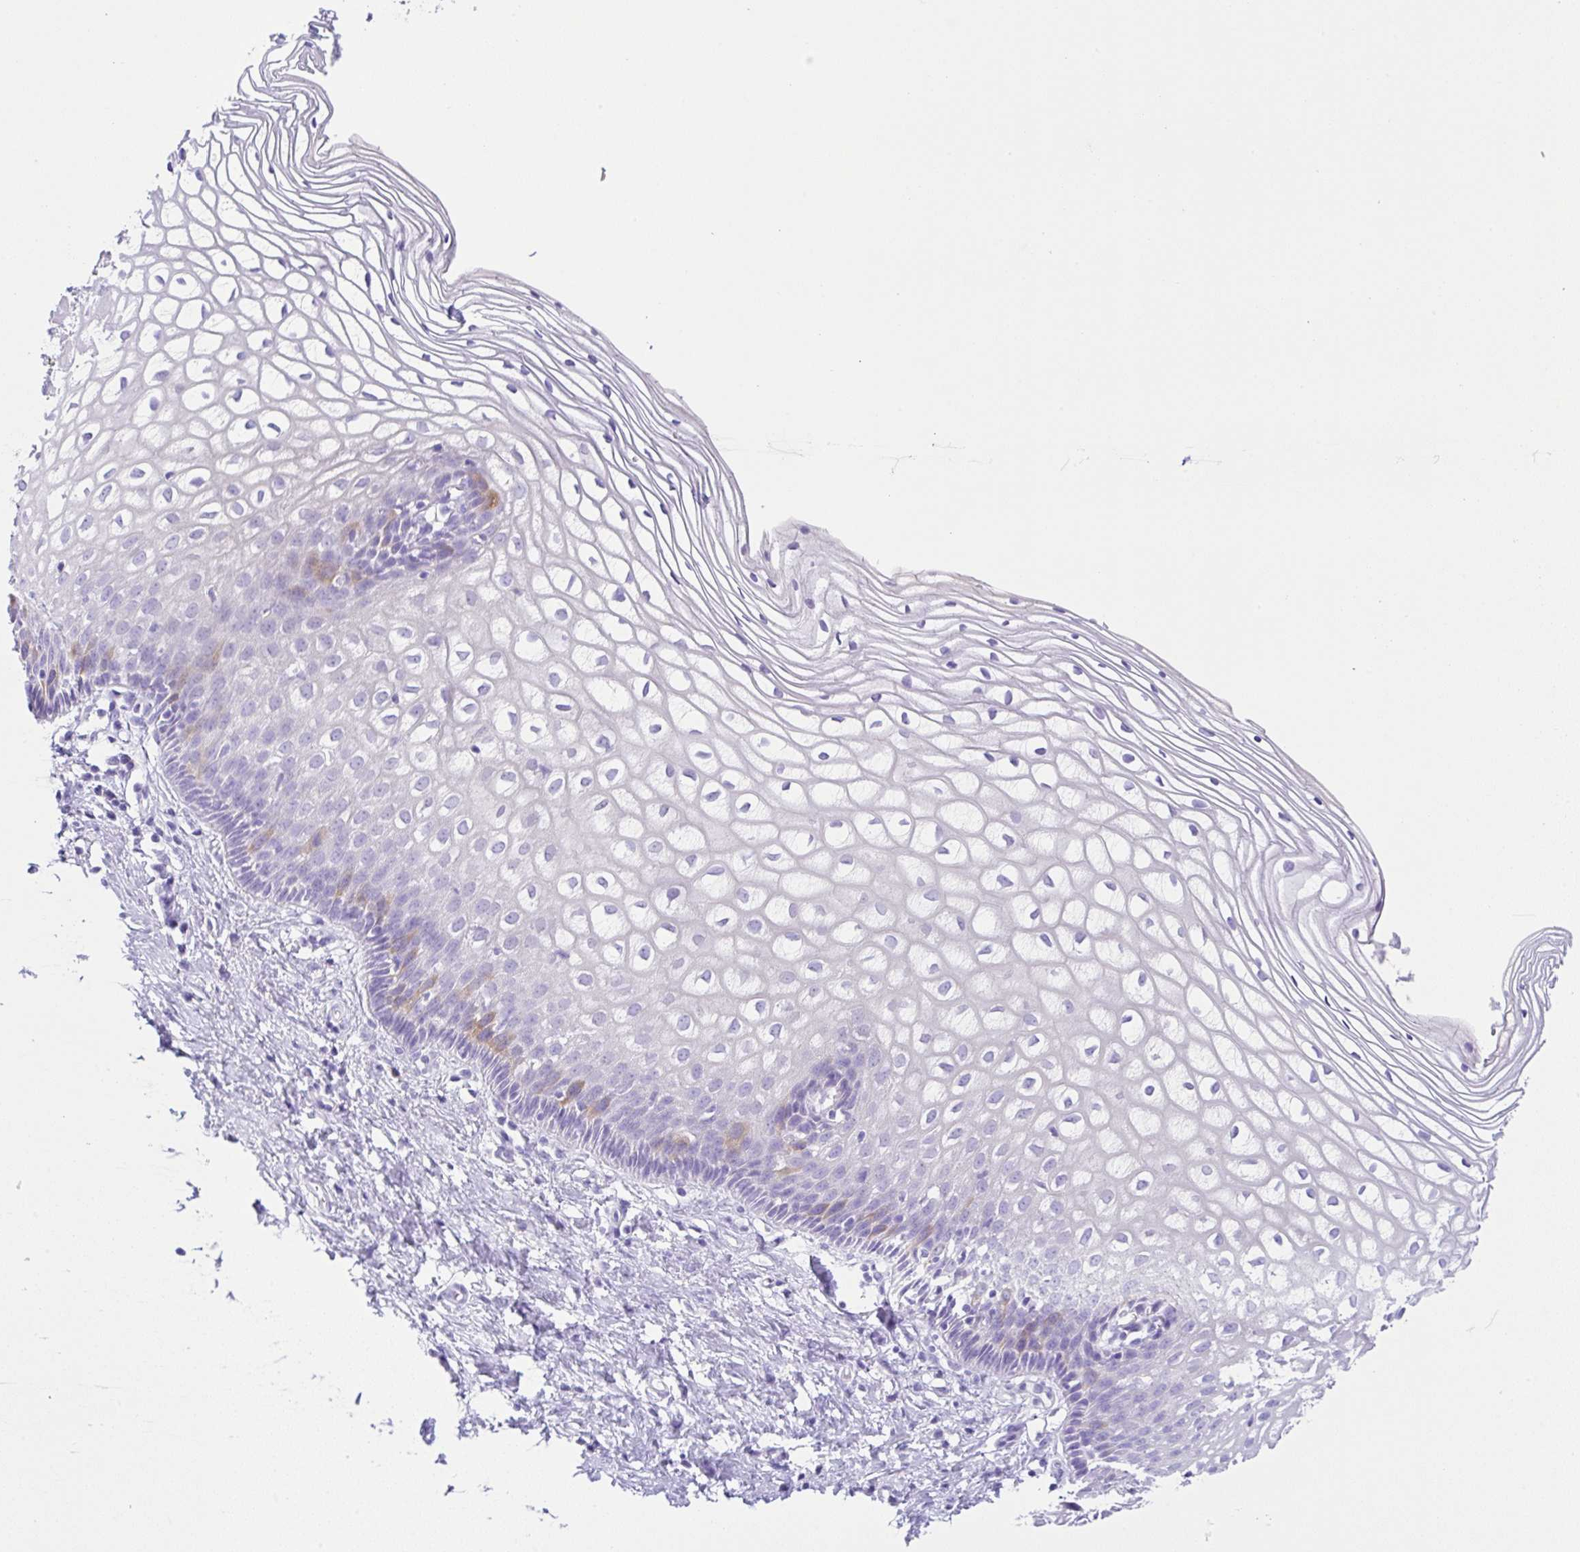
{"staining": {"intensity": "negative", "quantity": "none", "location": "none"}, "tissue": "cervix", "cell_type": "Glandular cells", "image_type": "normal", "snomed": [{"axis": "morphology", "description": "Normal tissue, NOS"}, {"axis": "topography", "description": "Cervix"}], "caption": "There is no significant staining in glandular cells of cervix. (DAB IHC, high magnification).", "gene": "RRM2", "patient": {"sex": "female", "age": 36}}